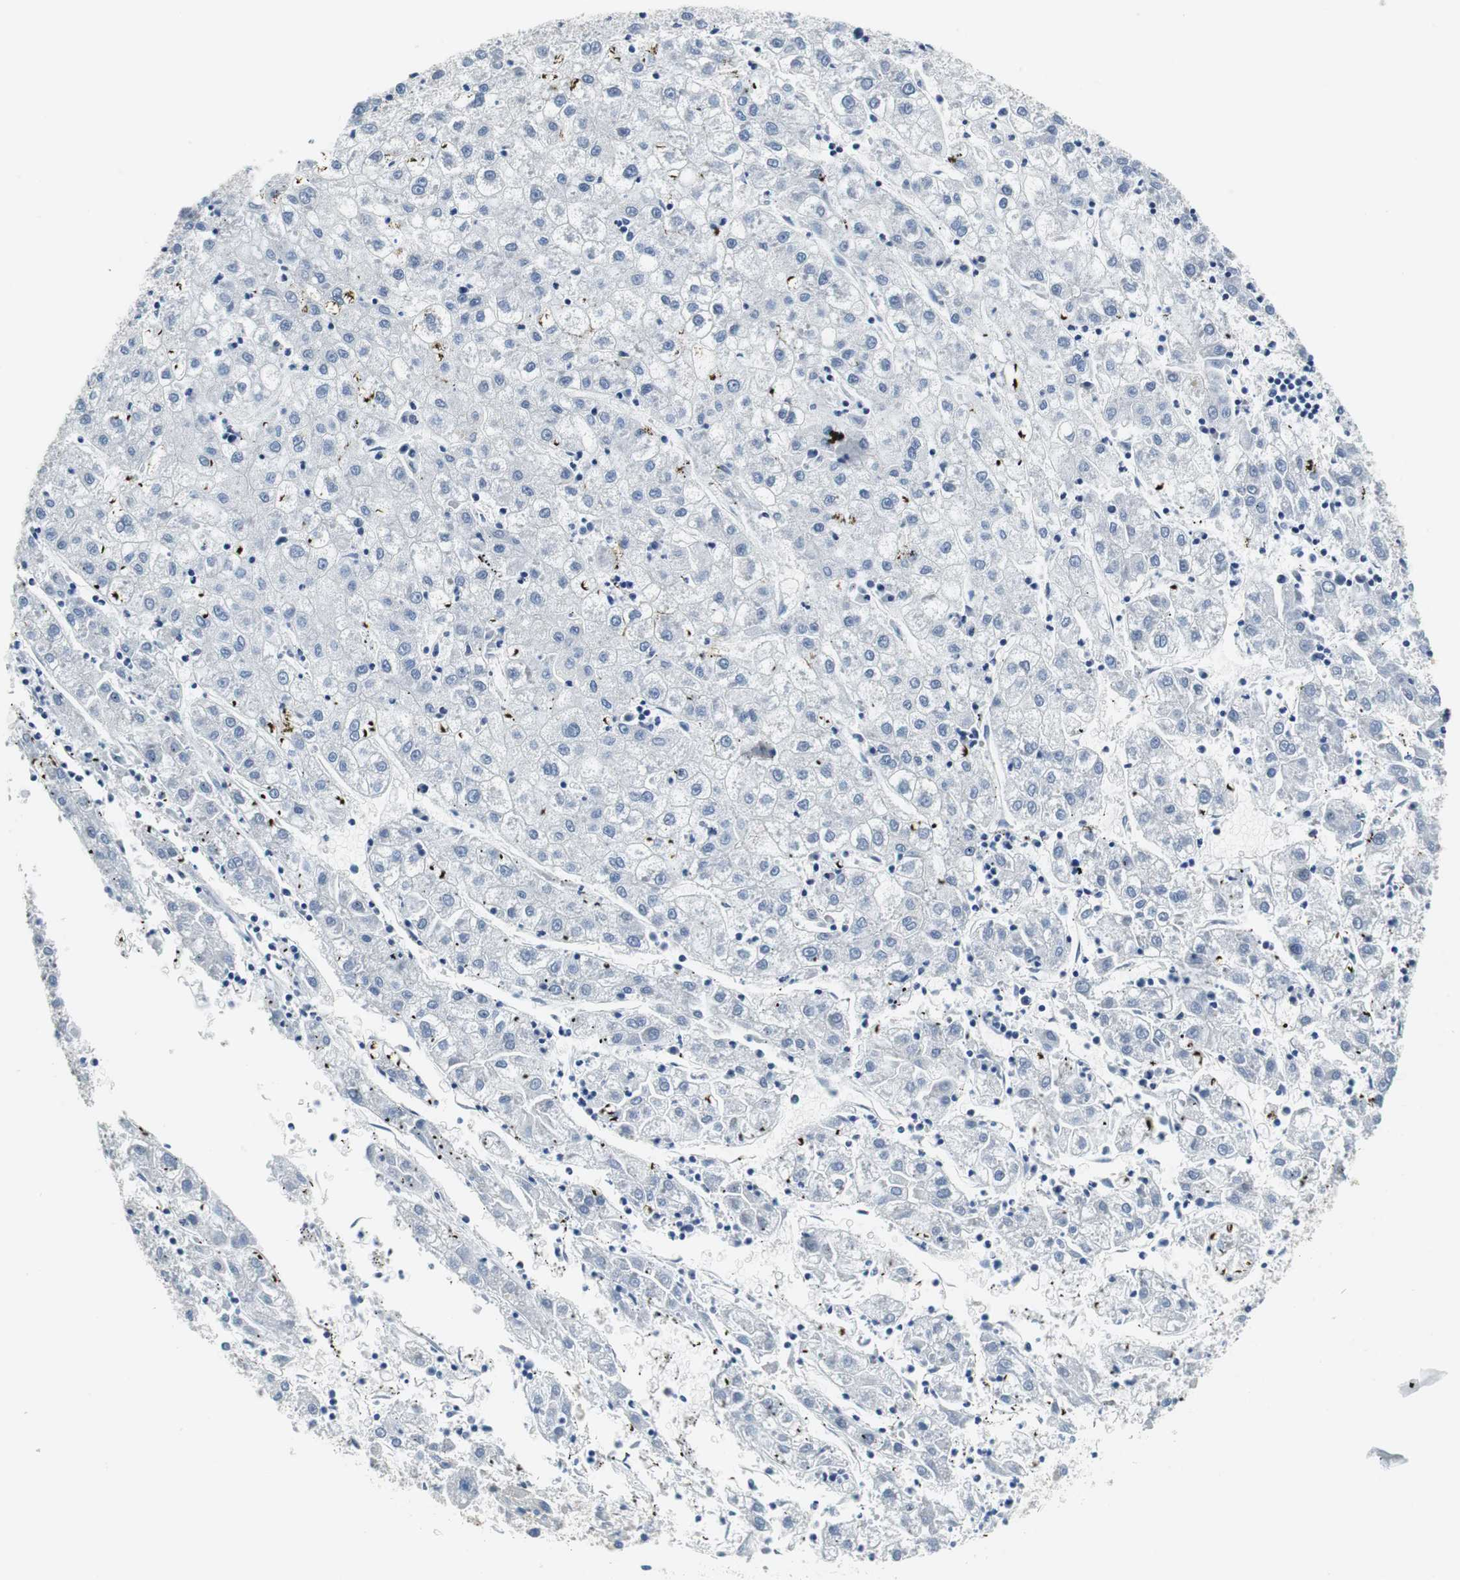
{"staining": {"intensity": "negative", "quantity": "none", "location": "none"}, "tissue": "liver cancer", "cell_type": "Tumor cells", "image_type": "cancer", "snomed": [{"axis": "morphology", "description": "Carcinoma, Hepatocellular, NOS"}, {"axis": "topography", "description": "Liver"}], "caption": "This micrograph is of liver cancer (hepatocellular carcinoma) stained with immunohistochemistry (IHC) to label a protein in brown with the nuclei are counter-stained blue. There is no staining in tumor cells.", "gene": "MUC7", "patient": {"sex": "male", "age": 72}}